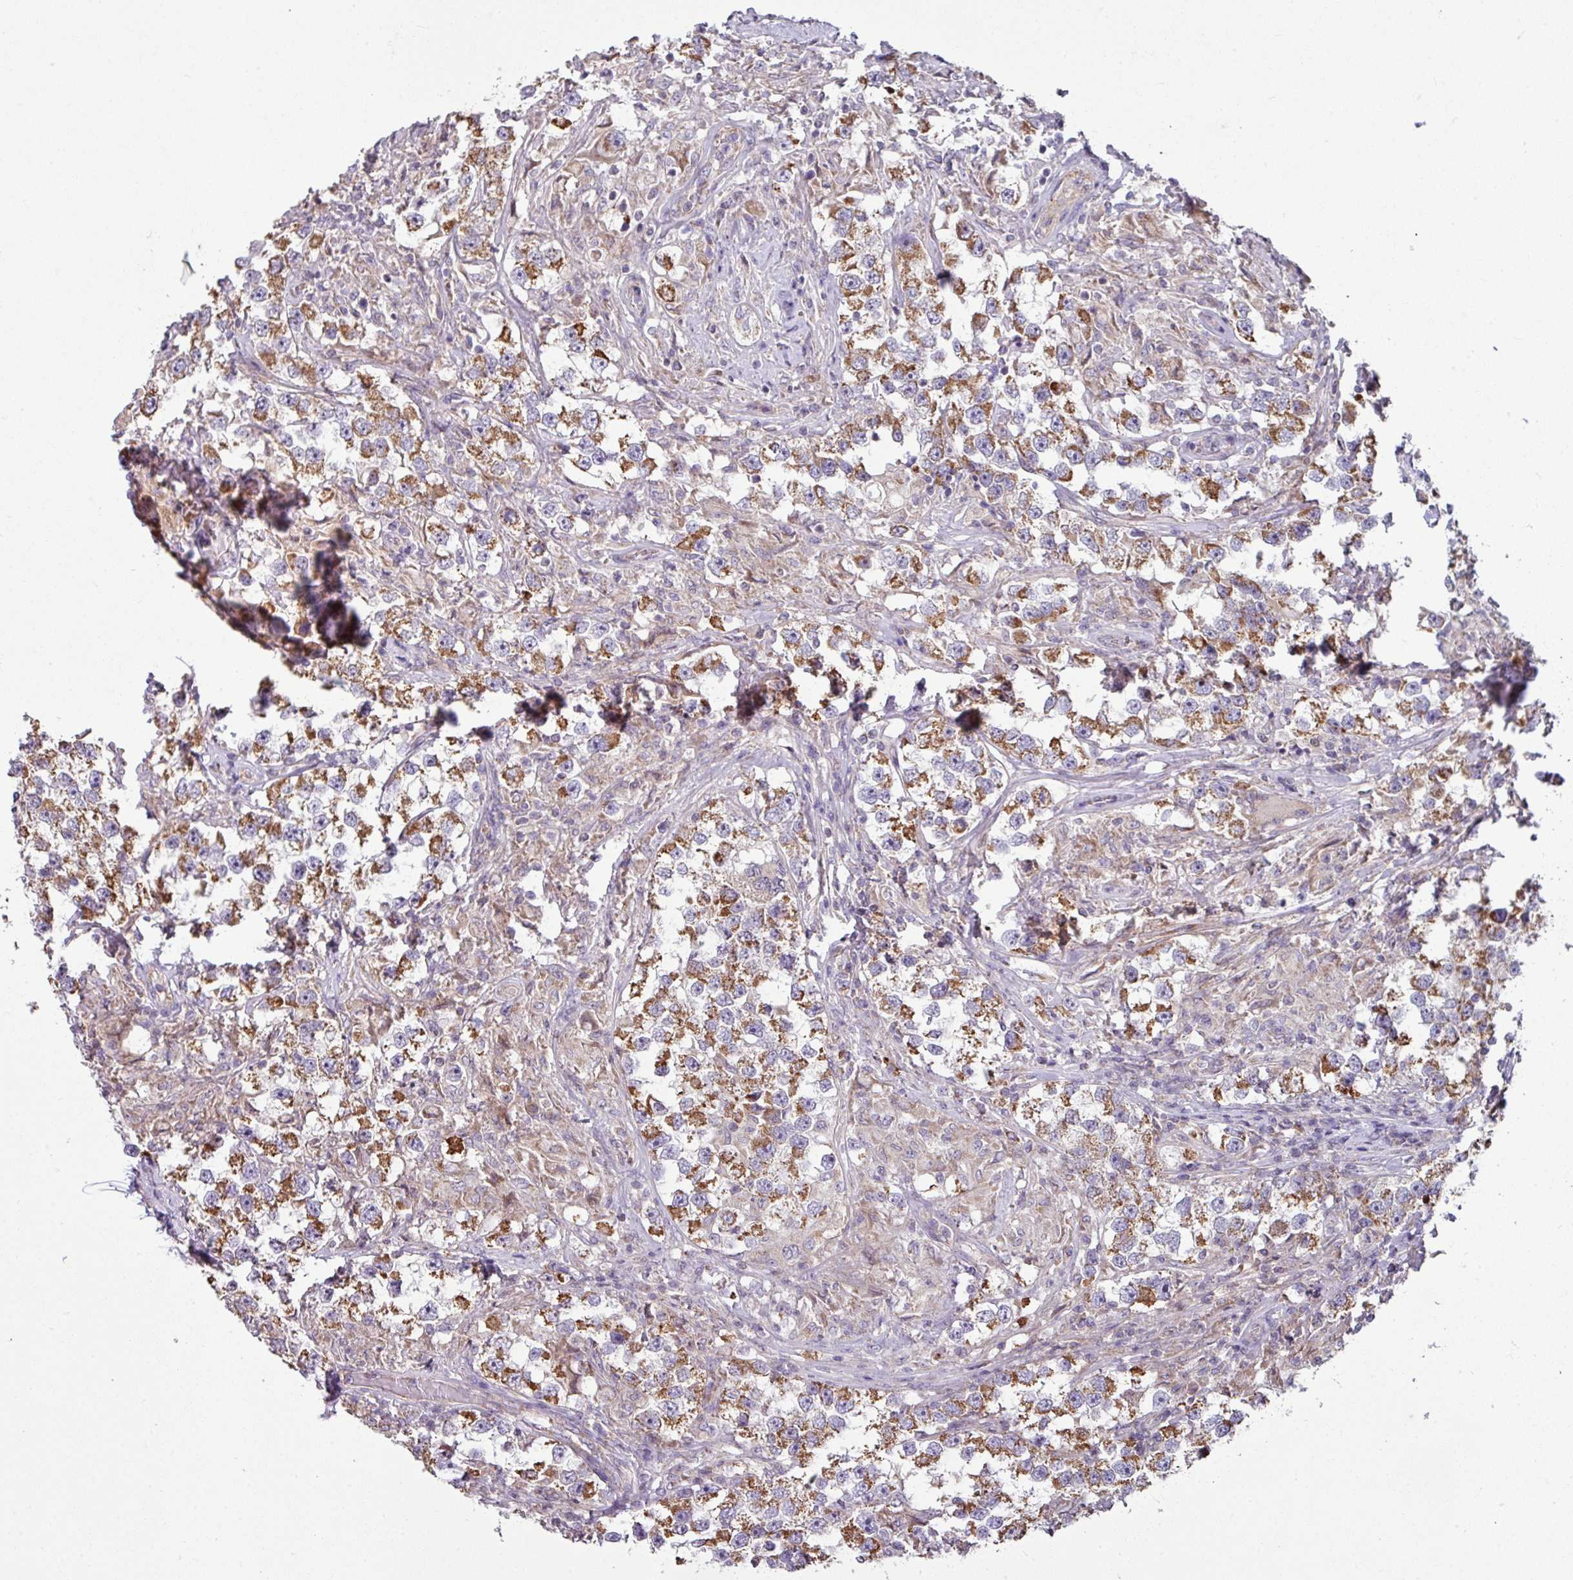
{"staining": {"intensity": "moderate", "quantity": ">75%", "location": "cytoplasmic/membranous"}, "tissue": "testis cancer", "cell_type": "Tumor cells", "image_type": "cancer", "snomed": [{"axis": "morphology", "description": "Seminoma, NOS"}, {"axis": "topography", "description": "Testis"}], "caption": "DAB (3,3'-diaminobenzidine) immunohistochemical staining of human testis cancer reveals moderate cytoplasmic/membranous protein staining in about >75% of tumor cells.", "gene": "LRRC9", "patient": {"sex": "male", "age": 46}}